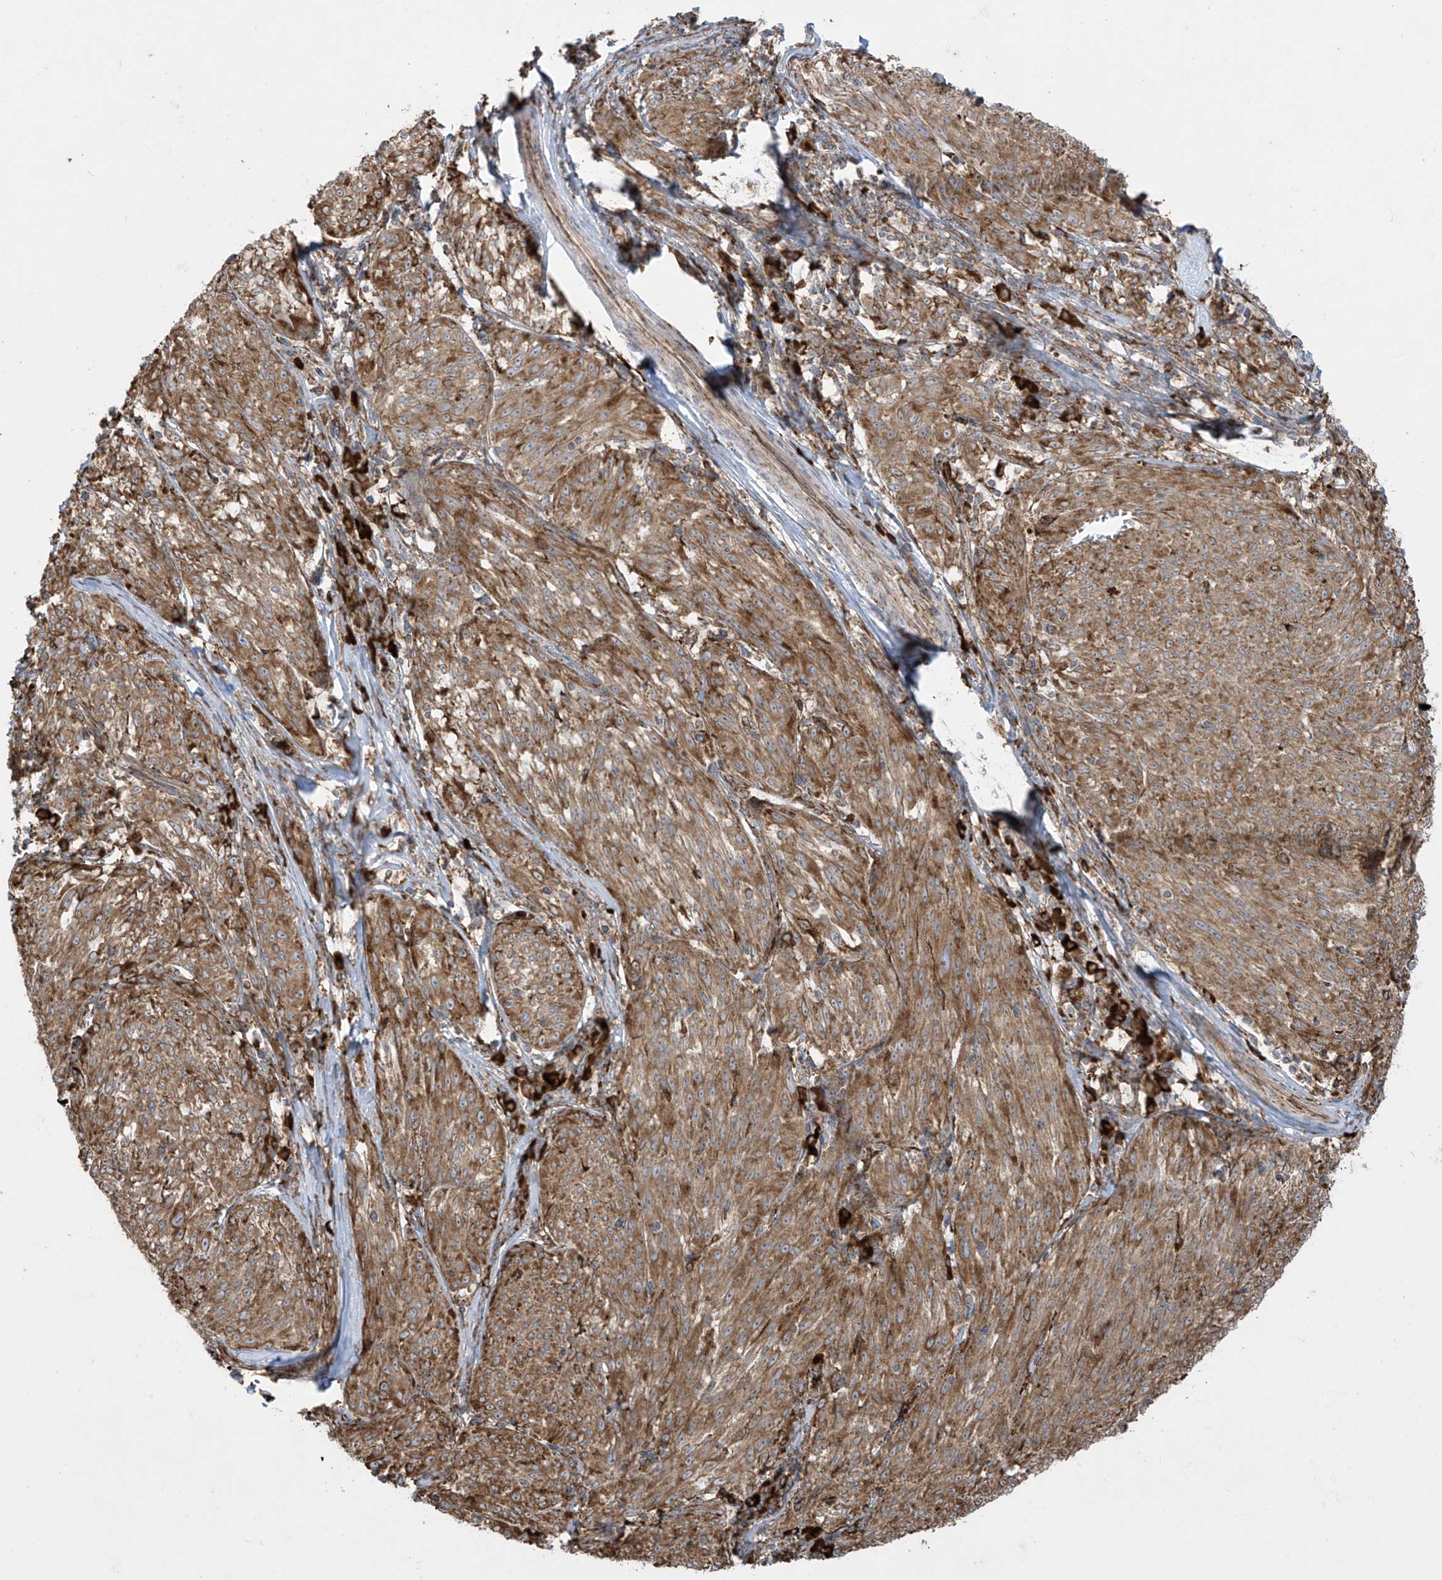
{"staining": {"intensity": "moderate", "quantity": ">75%", "location": "cytoplasmic/membranous"}, "tissue": "melanoma", "cell_type": "Tumor cells", "image_type": "cancer", "snomed": [{"axis": "morphology", "description": "Malignant melanoma, NOS"}, {"axis": "topography", "description": "Skin"}], "caption": "Immunohistochemistry (DAB (3,3'-diaminobenzidine)) staining of melanoma displays moderate cytoplasmic/membranous protein staining in approximately >75% of tumor cells.", "gene": "MX1", "patient": {"sex": "female", "age": 72}}